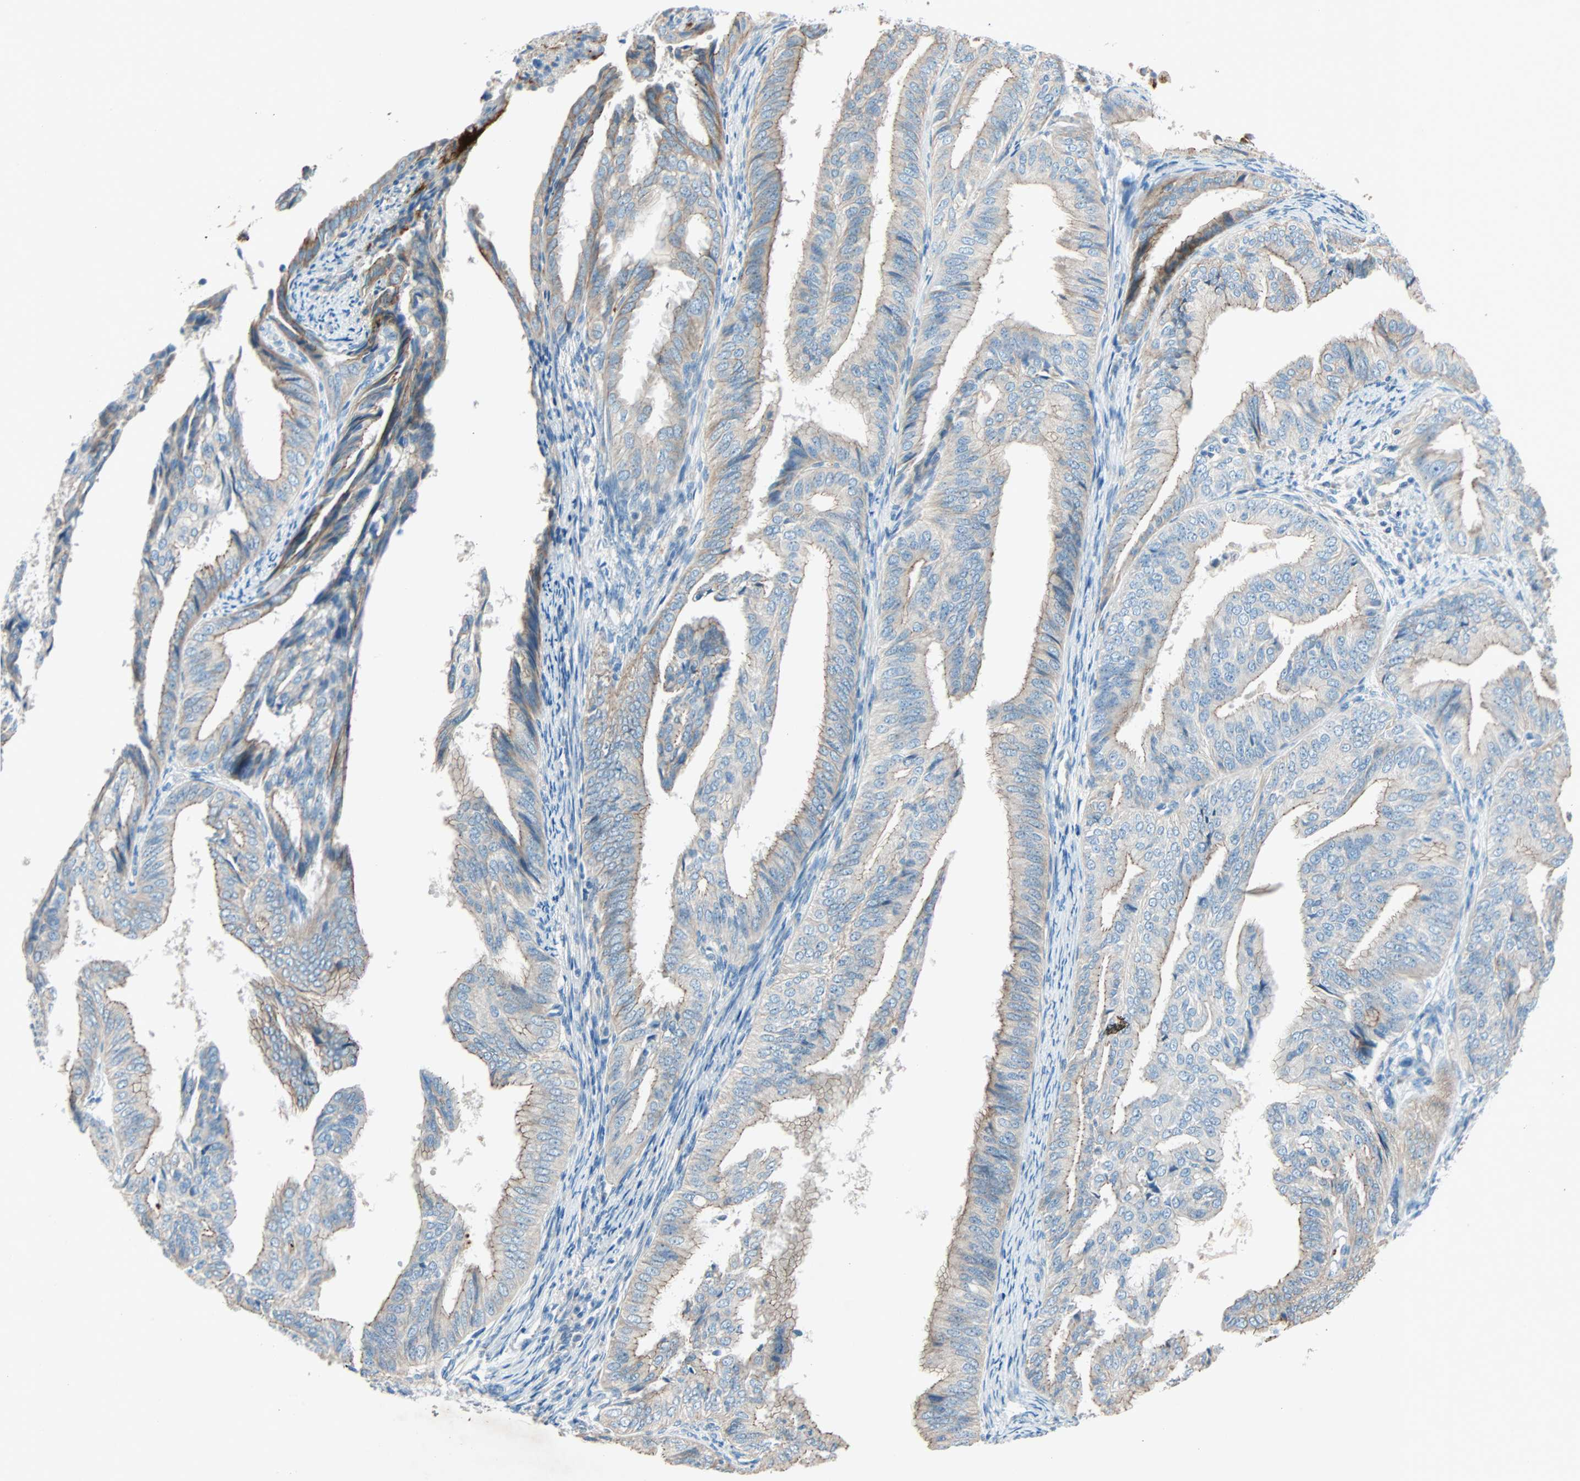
{"staining": {"intensity": "moderate", "quantity": ">75%", "location": "cytoplasmic/membranous"}, "tissue": "endometrial cancer", "cell_type": "Tumor cells", "image_type": "cancer", "snomed": [{"axis": "morphology", "description": "Adenocarcinoma, NOS"}, {"axis": "topography", "description": "Endometrium"}], "caption": "Immunohistochemical staining of endometrial cancer exhibits medium levels of moderate cytoplasmic/membranous expression in about >75% of tumor cells.", "gene": "LY6G6F", "patient": {"sex": "female", "age": 58}}